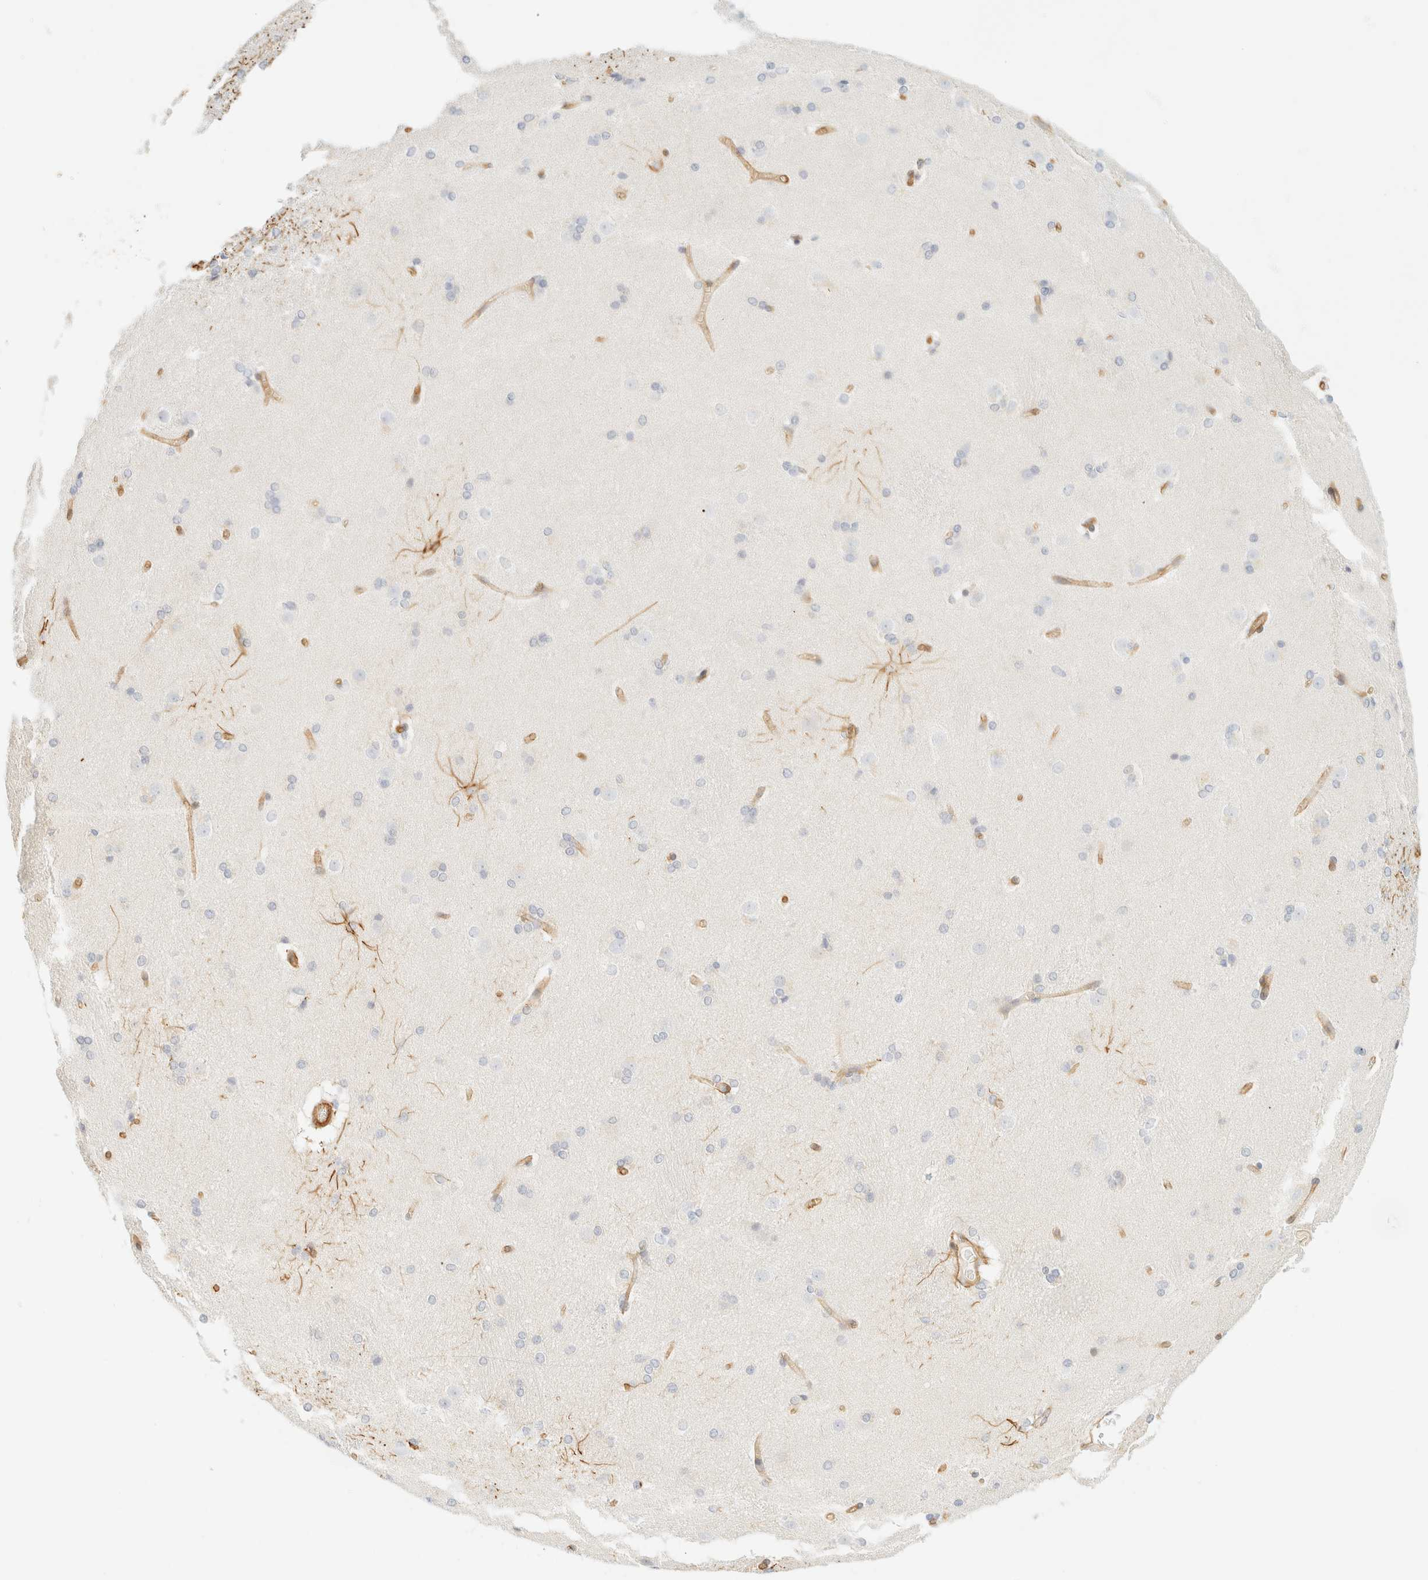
{"staining": {"intensity": "moderate", "quantity": "<25%", "location": "cytoplasmic/membranous"}, "tissue": "caudate", "cell_type": "Glial cells", "image_type": "normal", "snomed": [{"axis": "morphology", "description": "Normal tissue, NOS"}, {"axis": "topography", "description": "Lateral ventricle wall"}], "caption": "Moderate cytoplasmic/membranous staining for a protein is present in approximately <25% of glial cells of unremarkable caudate using immunohistochemistry (IHC).", "gene": "OTOP2", "patient": {"sex": "female", "age": 19}}